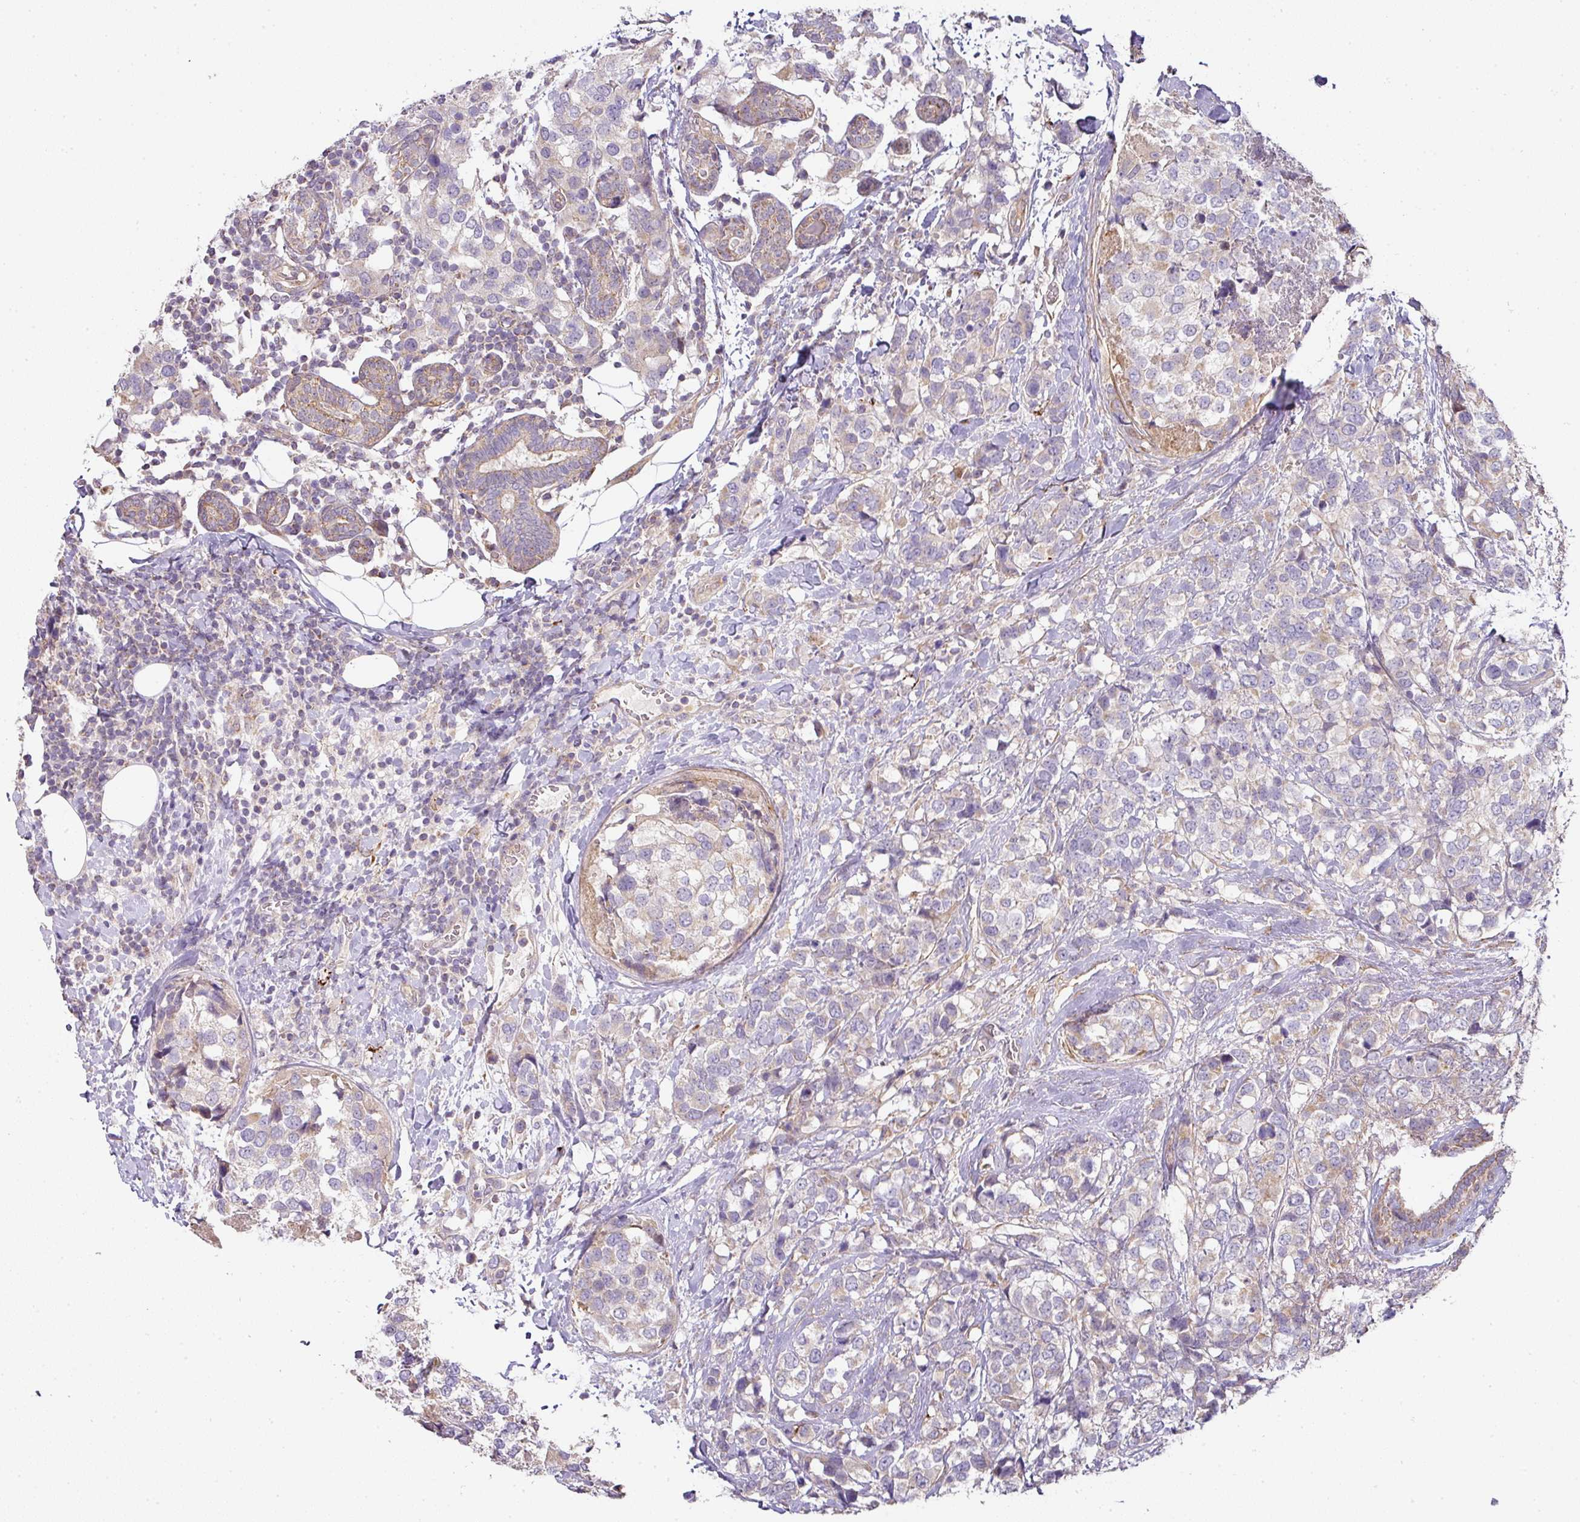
{"staining": {"intensity": "negative", "quantity": "none", "location": "none"}, "tissue": "breast cancer", "cell_type": "Tumor cells", "image_type": "cancer", "snomed": [{"axis": "morphology", "description": "Lobular carcinoma"}, {"axis": "topography", "description": "Breast"}], "caption": "Image shows no significant protein expression in tumor cells of breast cancer.", "gene": "STK35", "patient": {"sex": "female", "age": 59}}